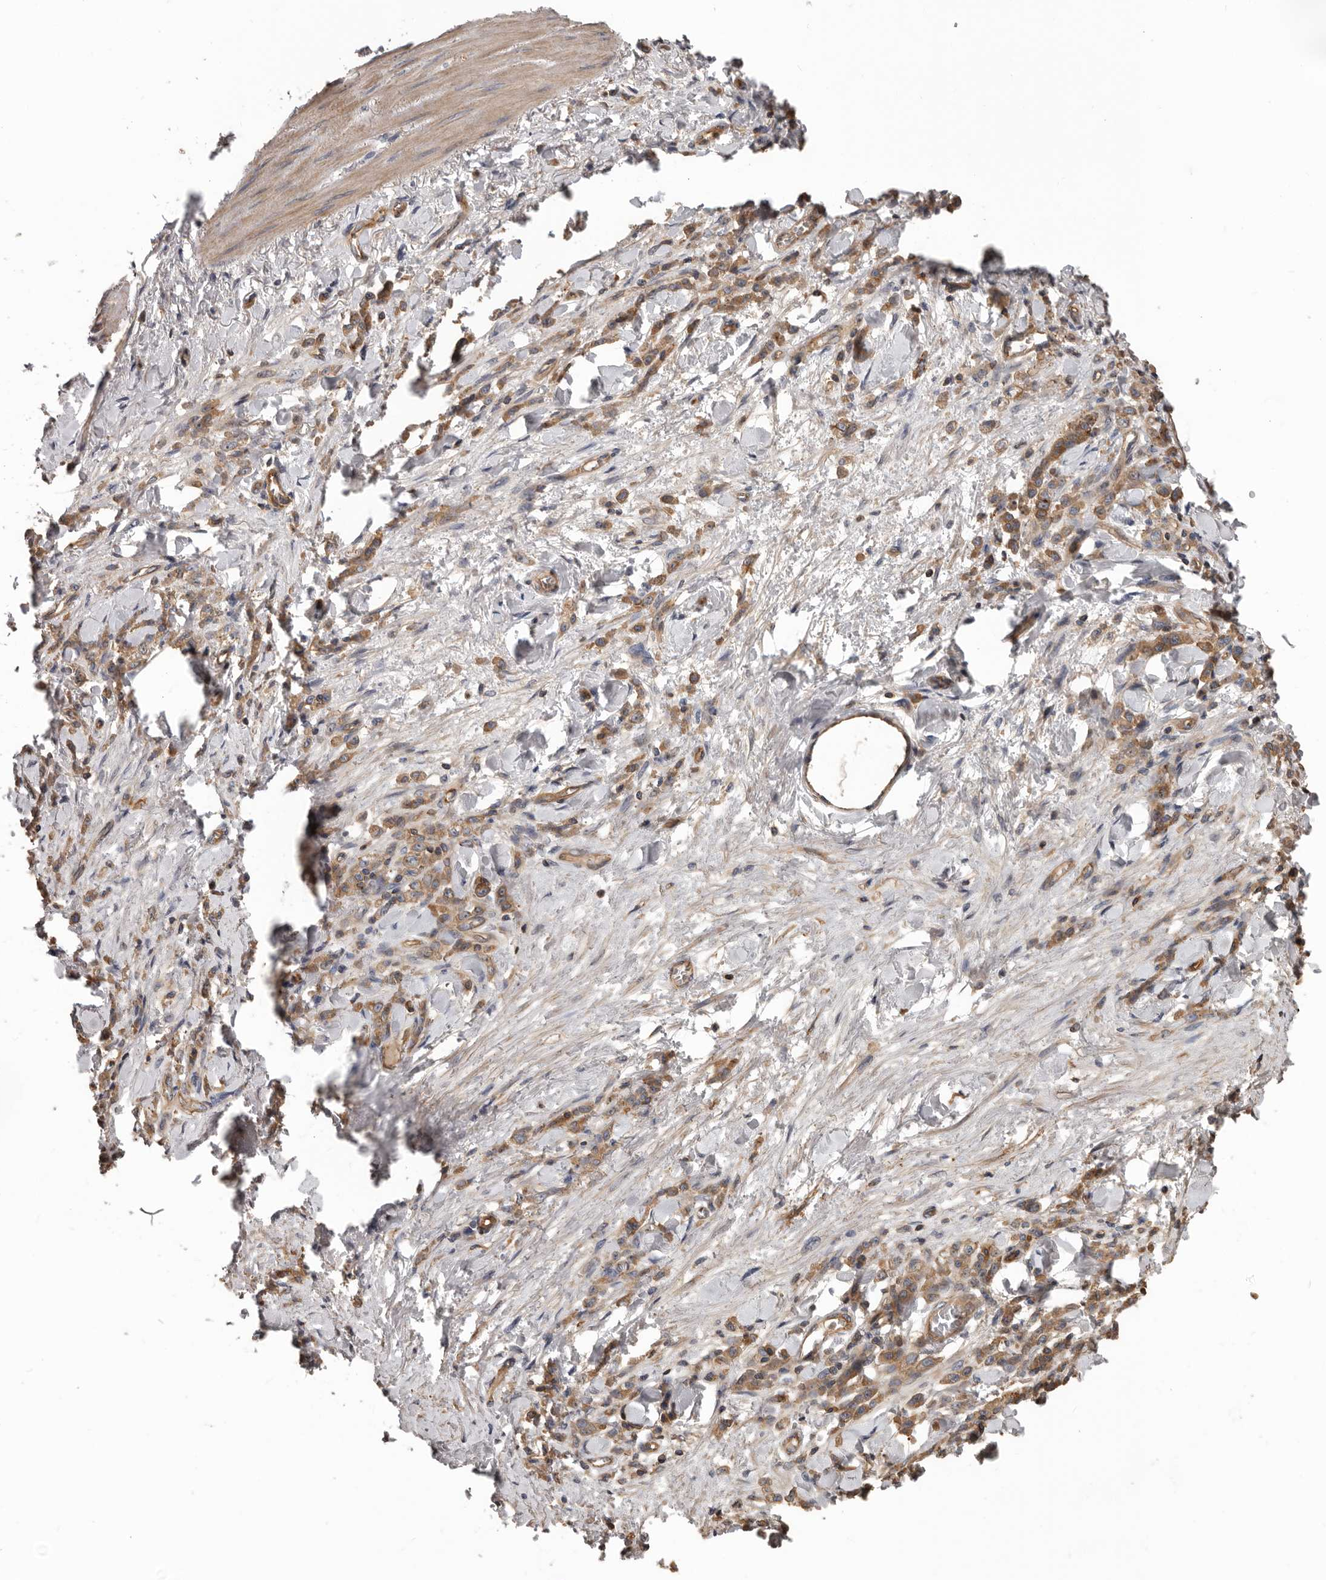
{"staining": {"intensity": "moderate", "quantity": ">75%", "location": "cytoplasmic/membranous"}, "tissue": "stomach cancer", "cell_type": "Tumor cells", "image_type": "cancer", "snomed": [{"axis": "morphology", "description": "Normal tissue, NOS"}, {"axis": "morphology", "description": "Adenocarcinoma, NOS"}, {"axis": "topography", "description": "Stomach"}], "caption": "Brown immunohistochemical staining in human stomach adenocarcinoma demonstrates moderate cytoplasmic/membranous staining in about >75% of tumor cells.", "gene": "PNRC2", "patient": {"sex": "male", "age": 82}}